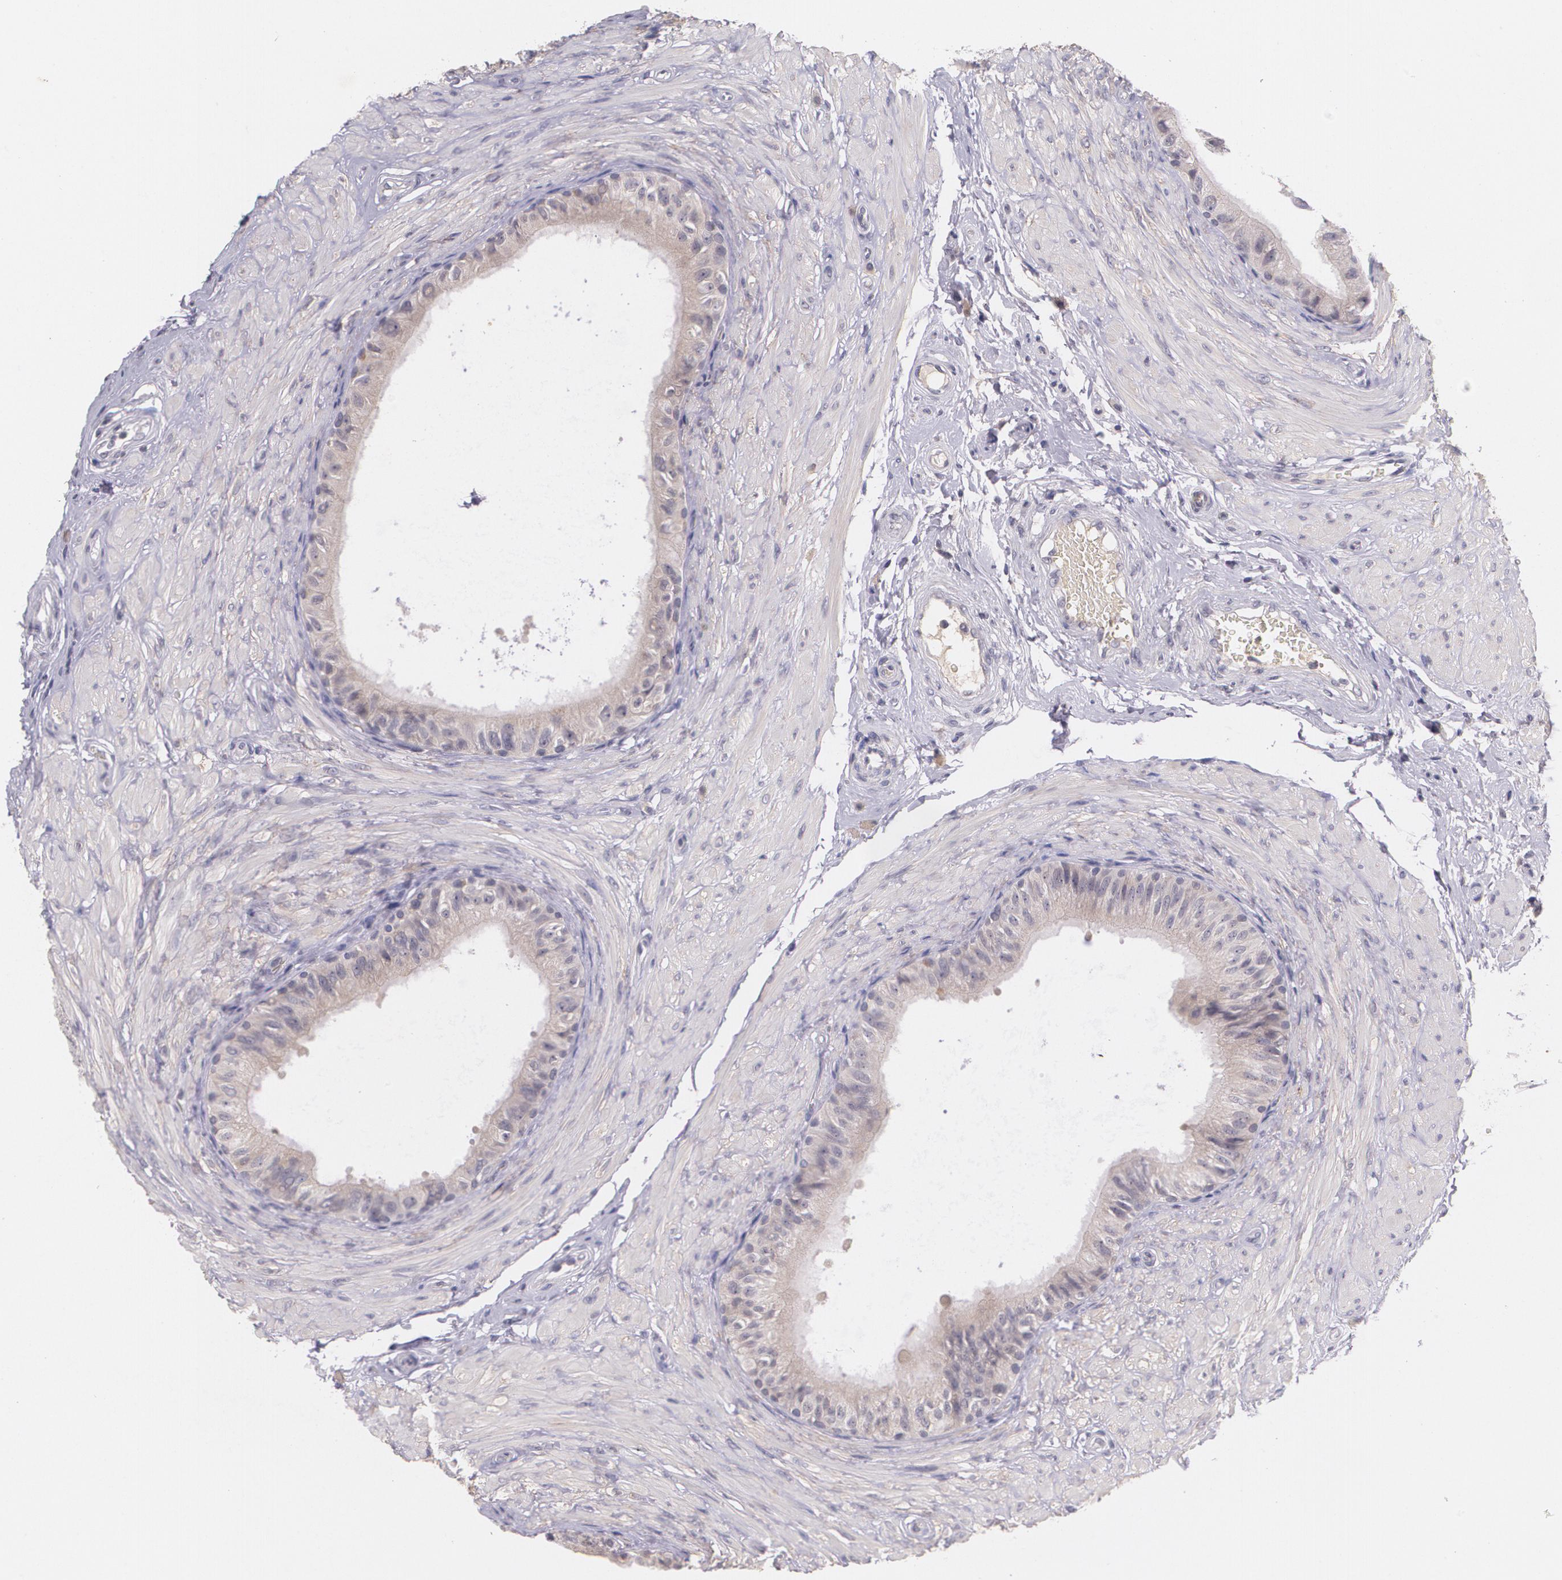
{"staining": {"intensity": "weak", "quantity": ">75%", "location": "cytoplasmic/membranous"}, "tissue": "epididymis", "cell_type": "Glandular cells", "image_type": "normal", "snomed": [{"axis": "morphology", "description": "Normal tissue, NOS"}, {"axis": "topography", "description": "Epididymis"}], "caption": "Immunohistochemistry (IHC) (DAB (3,3'-diaminobenzidine)) staining of benign epididymis displays weak cytoplasmic/membranous protein expression in about >75% of glandular cells.", "gene": "TM4SF1", "patient": {"sex": "male", "age": 68}}